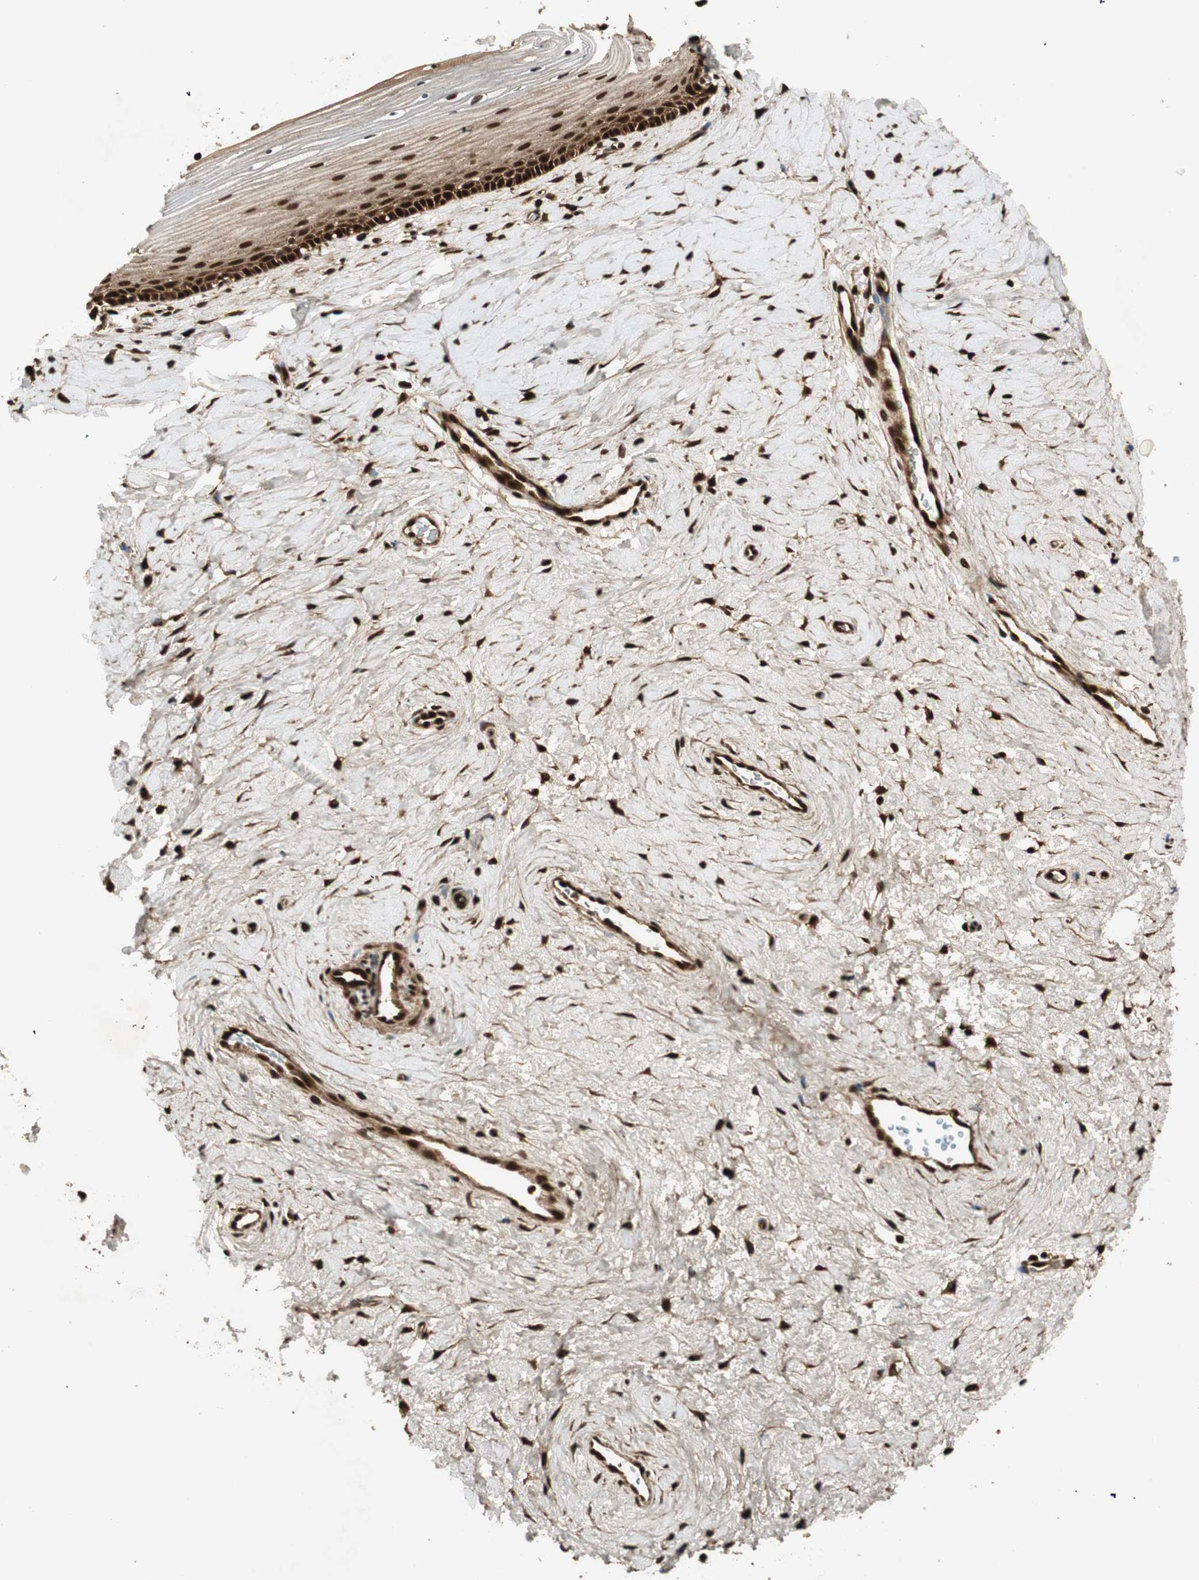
{"staining": {"intensity": "strong", "quantity": ">75%", "location": "cytoplasmic/membranous,nuclear"}, "tissue": "cervix", "cell_type": "Glandular cells", "image_type": "normal", "snomed": [{"axis": "morphology", "description": "Normal tissue, NOS"}, {"axis": "topography", "description": "Cervix"}], "caption": "A high-resolution image shows immunohistochemistry (IHC) staining of unremarkable cervix, which exhibits strong cytoplasmic/membranous,nuclear staining in about >75% of glandular cells. The protein of interest is shown in brown color, while the nuclei are stained blue.", "gene": "RPA3", "patient": {"sex": "female", "age": 39}}